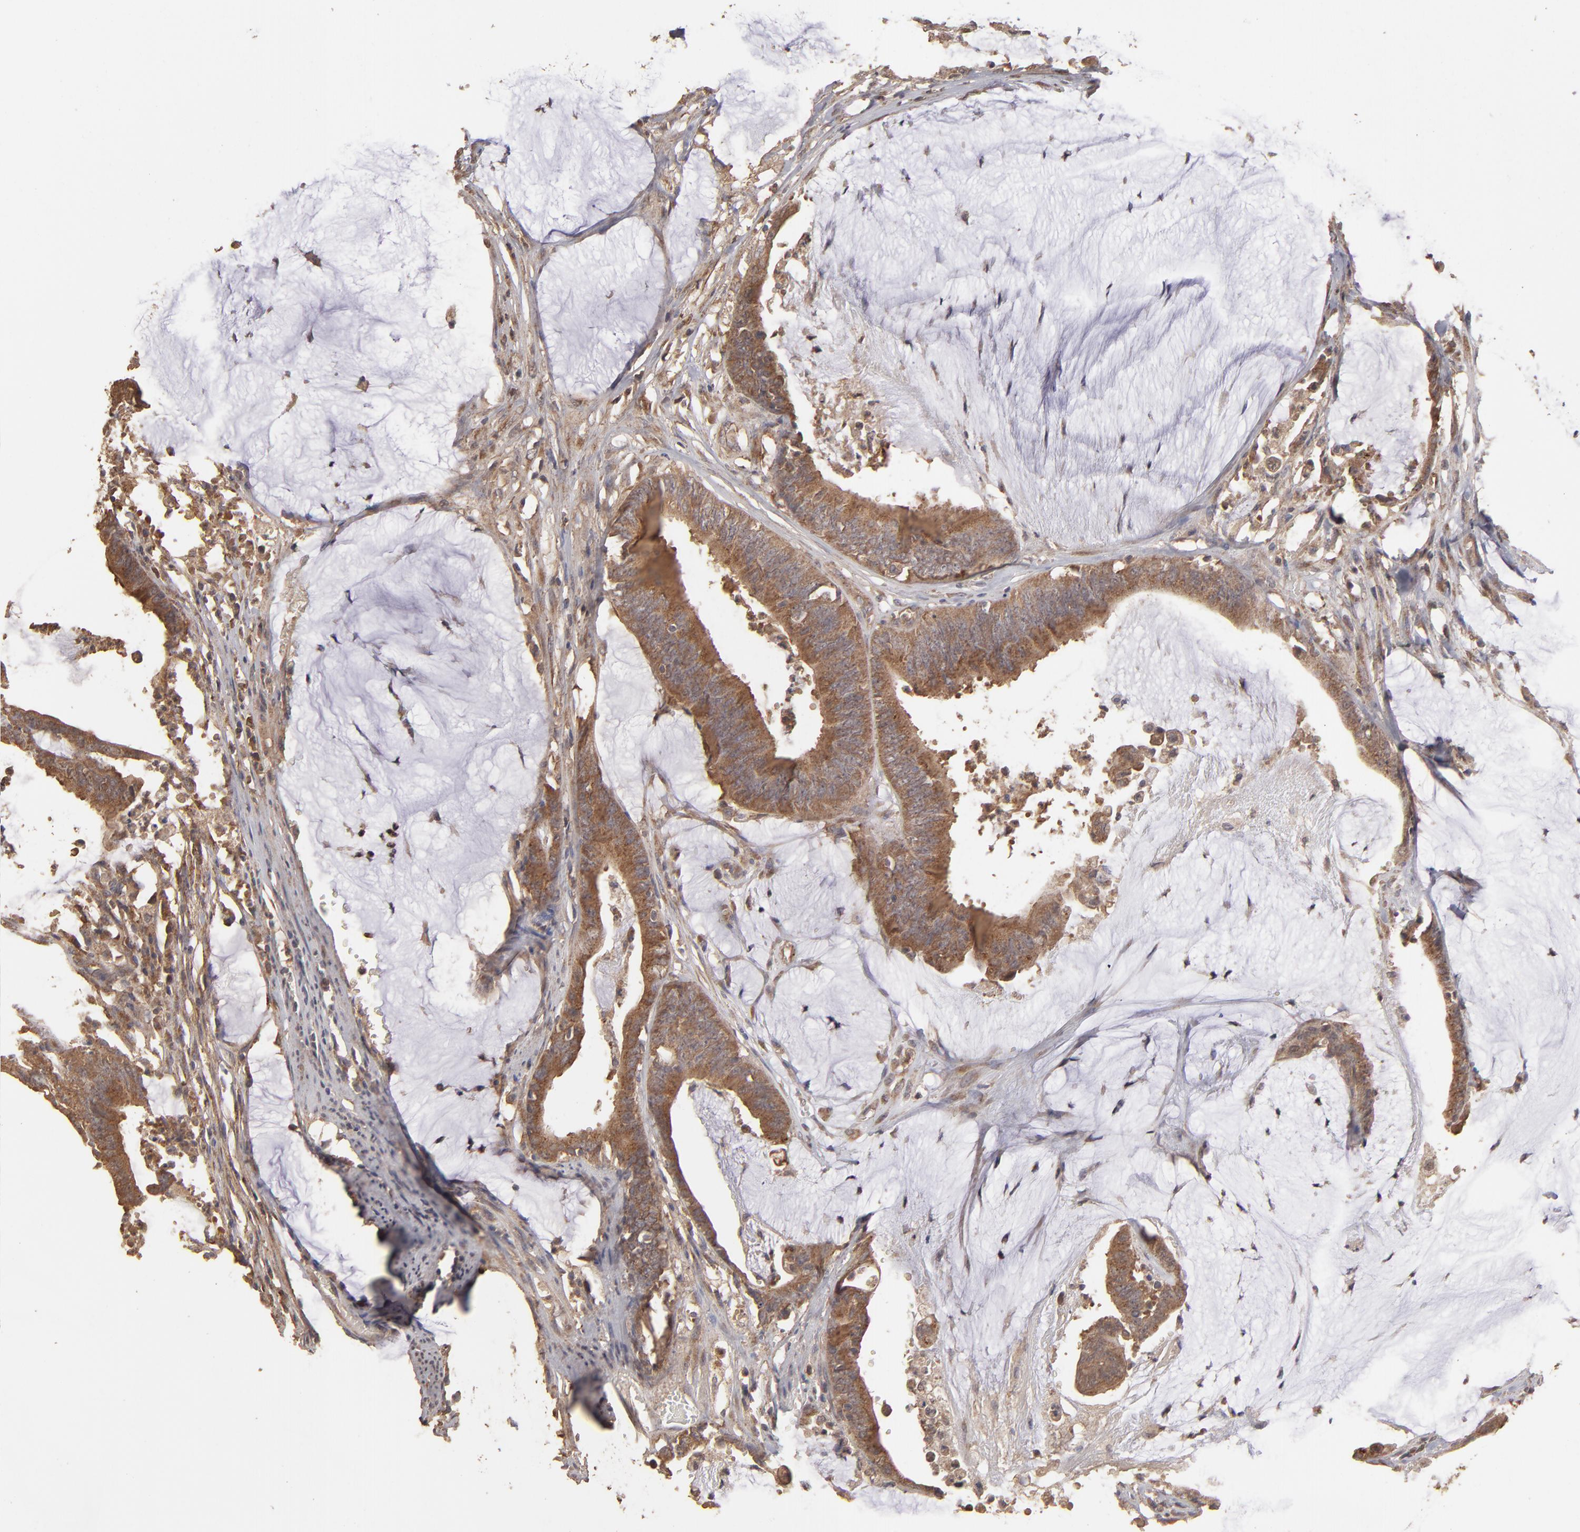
{"staining": {"intensity": "moderate", "quantity": ">75%", "location": "cytoplasmic/membranous"}, "tissue": "colorectal cancer", "cell_type": "Tumor cells", "image_type": "cancer", "snomed": [{"axis": "morphology", "description": "Adenocarcinoma, NOS"}, {"axis": "topography", "description": "Rectum"}], "caption": "A photomicrograph of human colorectal cancer stained for a protein reveals moderate cytoplasmic/membranous brown staining in tumor cells.", "gene": "MMP2", "patient": {"sex": "female", "age": 66}}